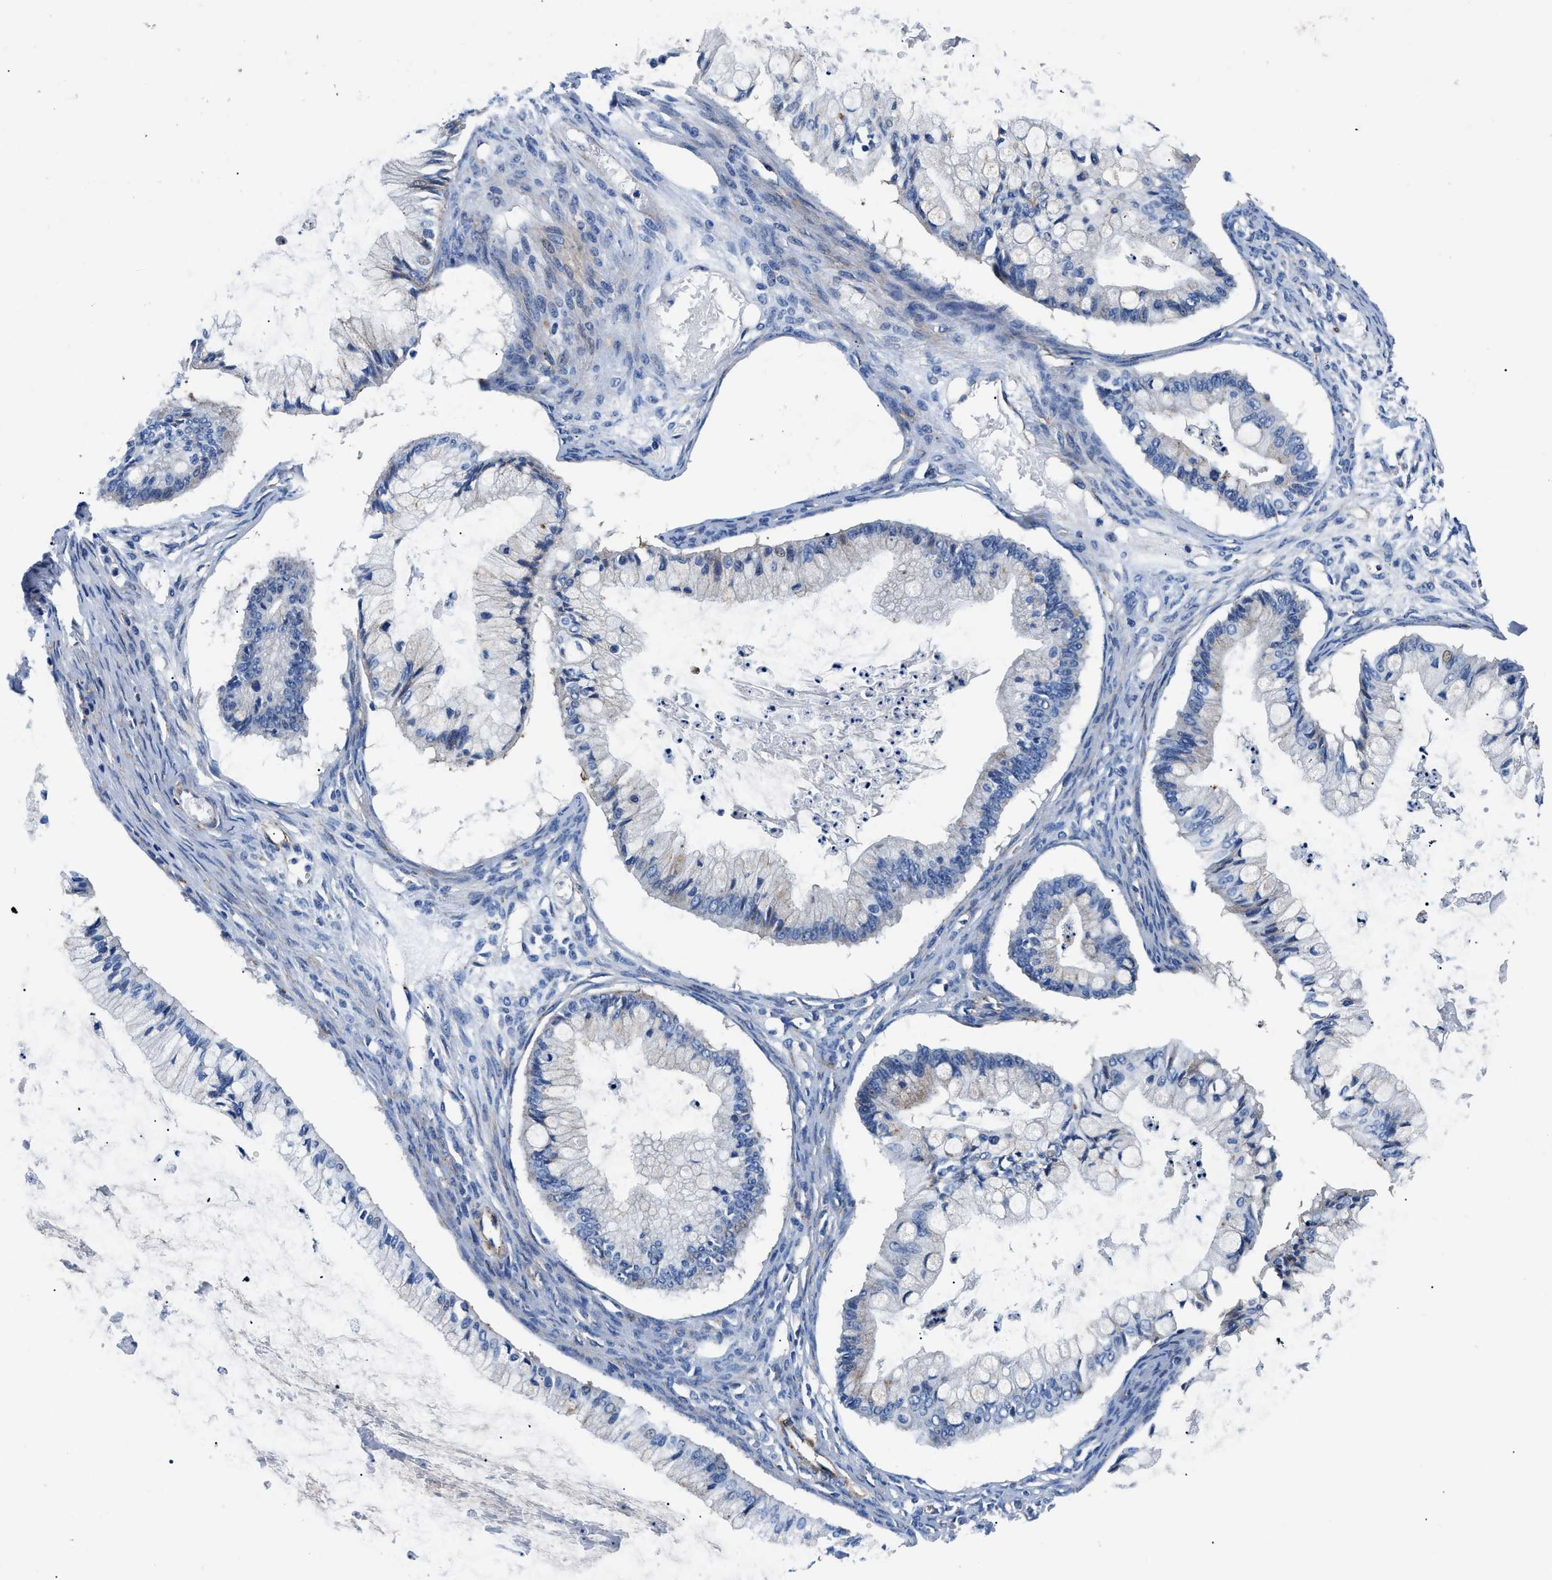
{"staining": {"intensity": "weak", "quantity": "<25%", "location": "cytoplasmic/membranous"}, "tissue": "ovarian cancer", "cell_type": "Tumor cells", "image_type": "cancer", "snomed": [{"axis": "morphology", "description": "Cystadenocarcinoma, mucinous, NOS"}, {"axis": "topography", "description": "Ovary"}], "caption": "Mucinous cystadenocarcinoma (ovarian) stained for a protein using immunohistochemistry displays no positivity tumor cells.", "gene": "DAG1", "patient": {"sex": "female", "age": 57}}